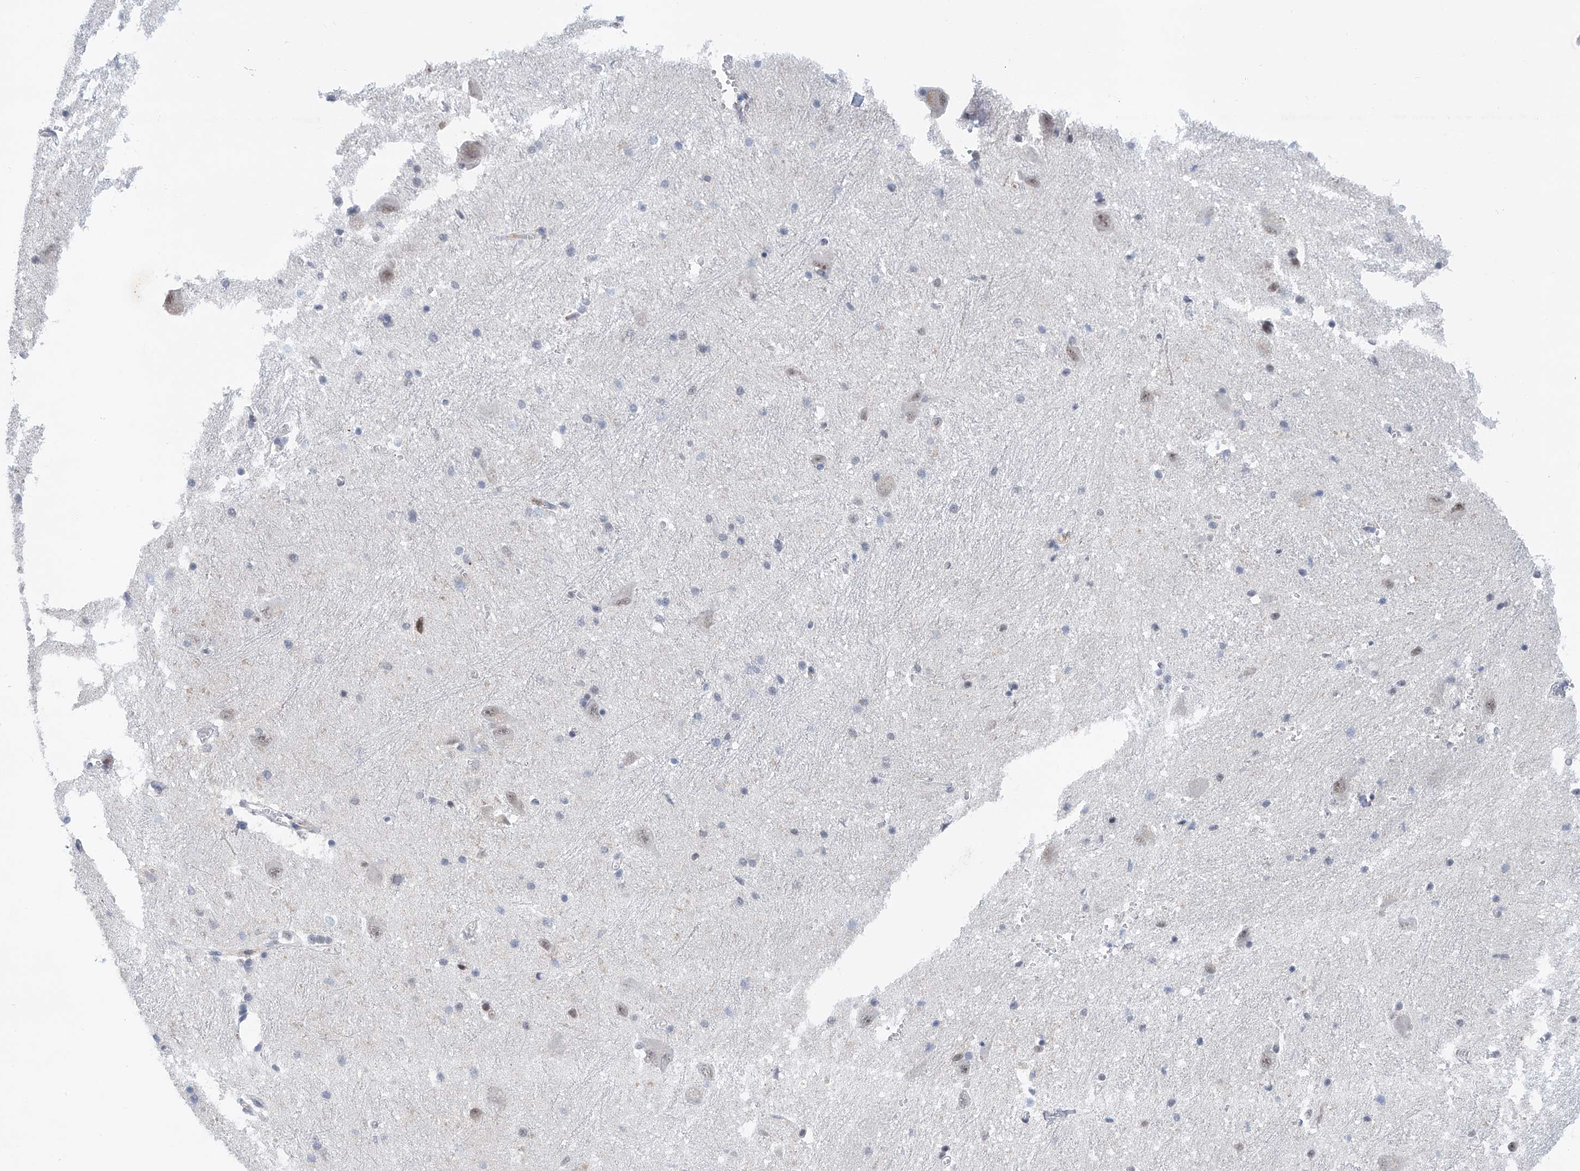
{"staining": {"intensity": "moderate", "quantity": "<25%", "location": "nuclear"}, "tissue": "caudate", "cell_type": "Glial cells", "image_type": "normal", "snomed": [{"axis": "morphology", "description": "Normal tissue, NOS"}, {"axis": "topography", "description": "Lateral ventricle wall"}], "caption": "Glial cells display moderate nuclear expression in approximately <25% of cells in benign caudate.", "gene": "SNRNP200", "patient": {"sex": "male", "age": 37}}